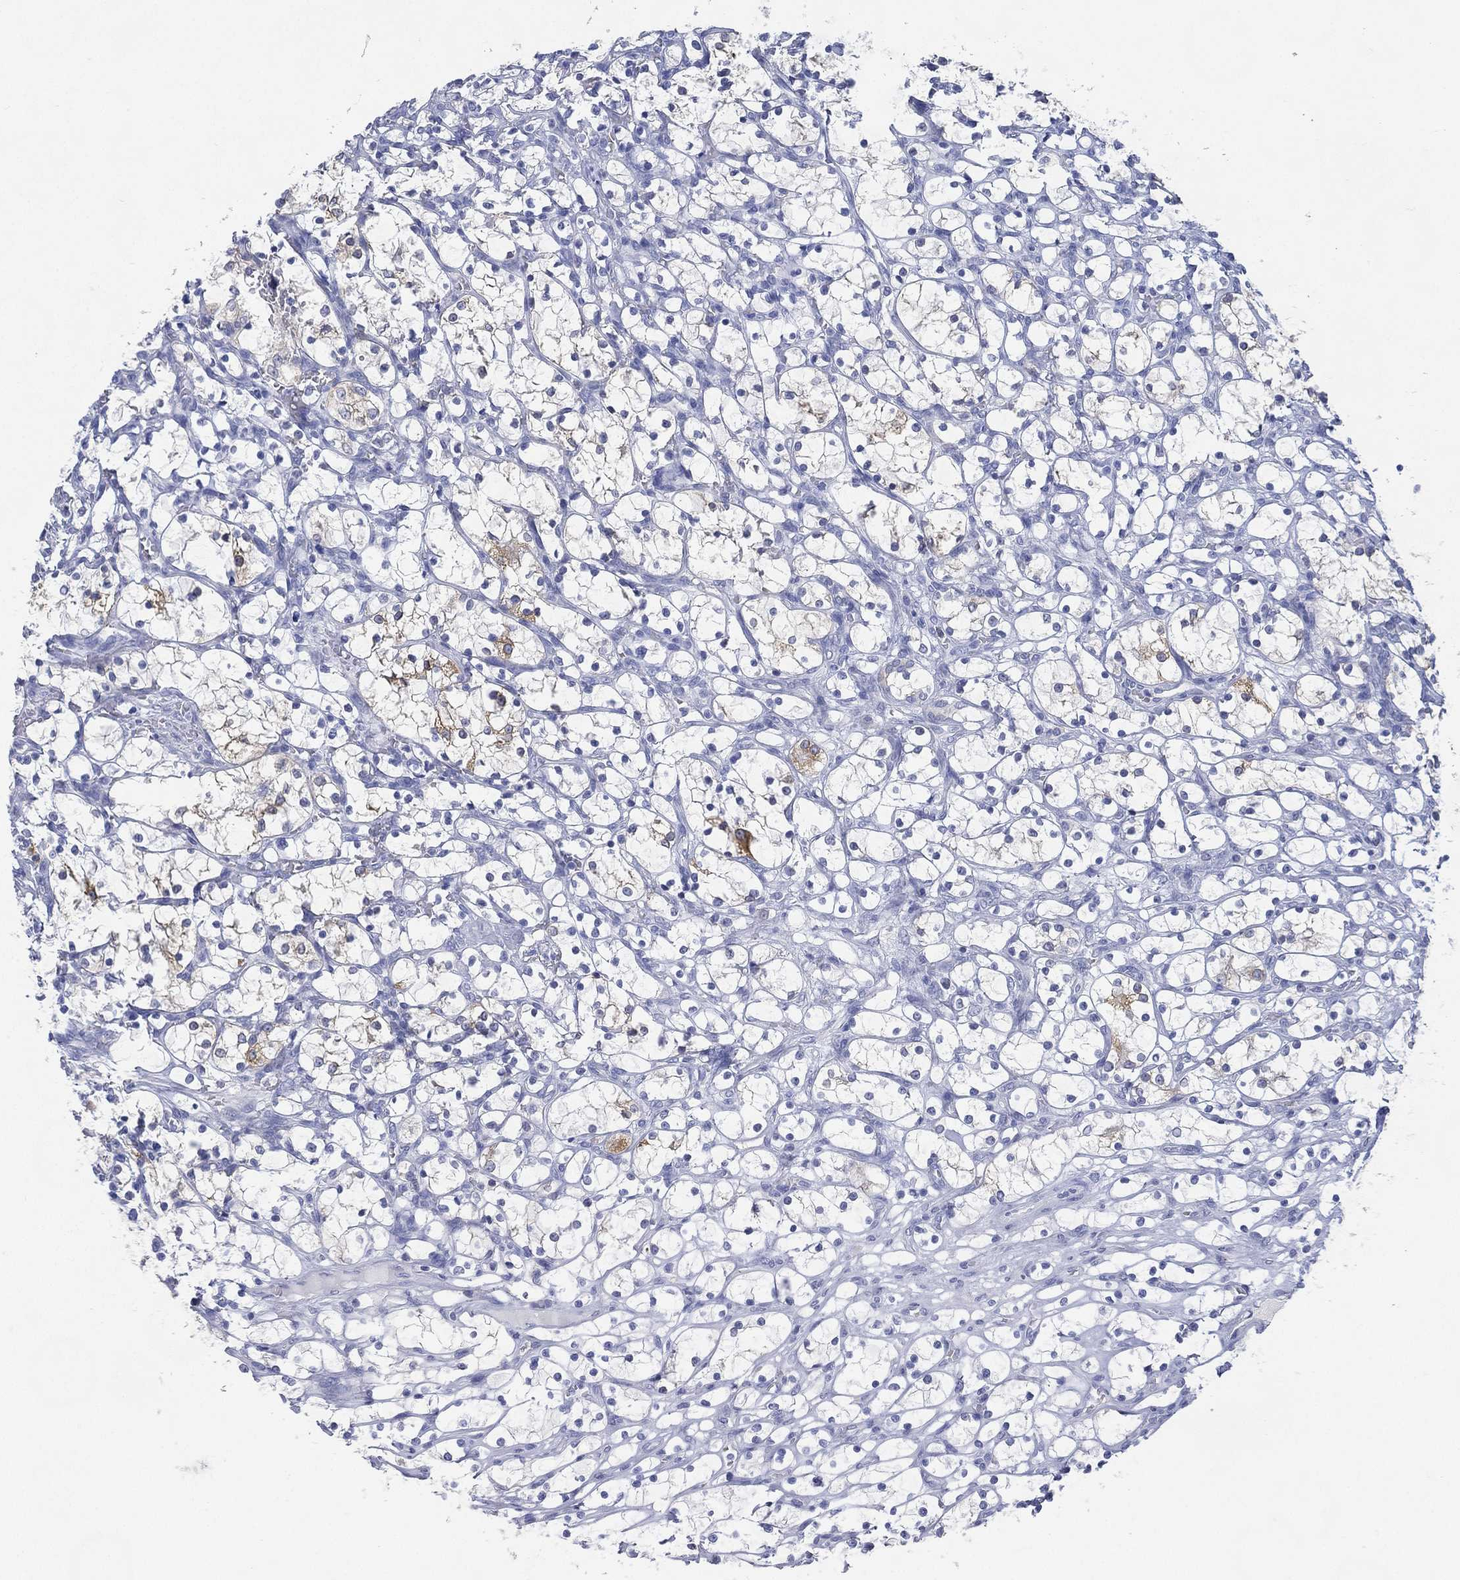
{"staining": {"intensity": "negative", "quantity": "none", "location": "none"}, "tissue": "renal cancer", "cell_type": "Tumor cells", "image_type": "cancer", "snomed": [{"axis": "morphology", "description": "Adenocarcinoma, NOS"}, {"axis": "topography", "description": "Kidney"}], "caption": "There is no significant expression in tumor cells of adenocarcinoma (renal). Nuclei are stained in blue.", "gene": "FMO1", "patient": {"sex": "female", "age": 69}}